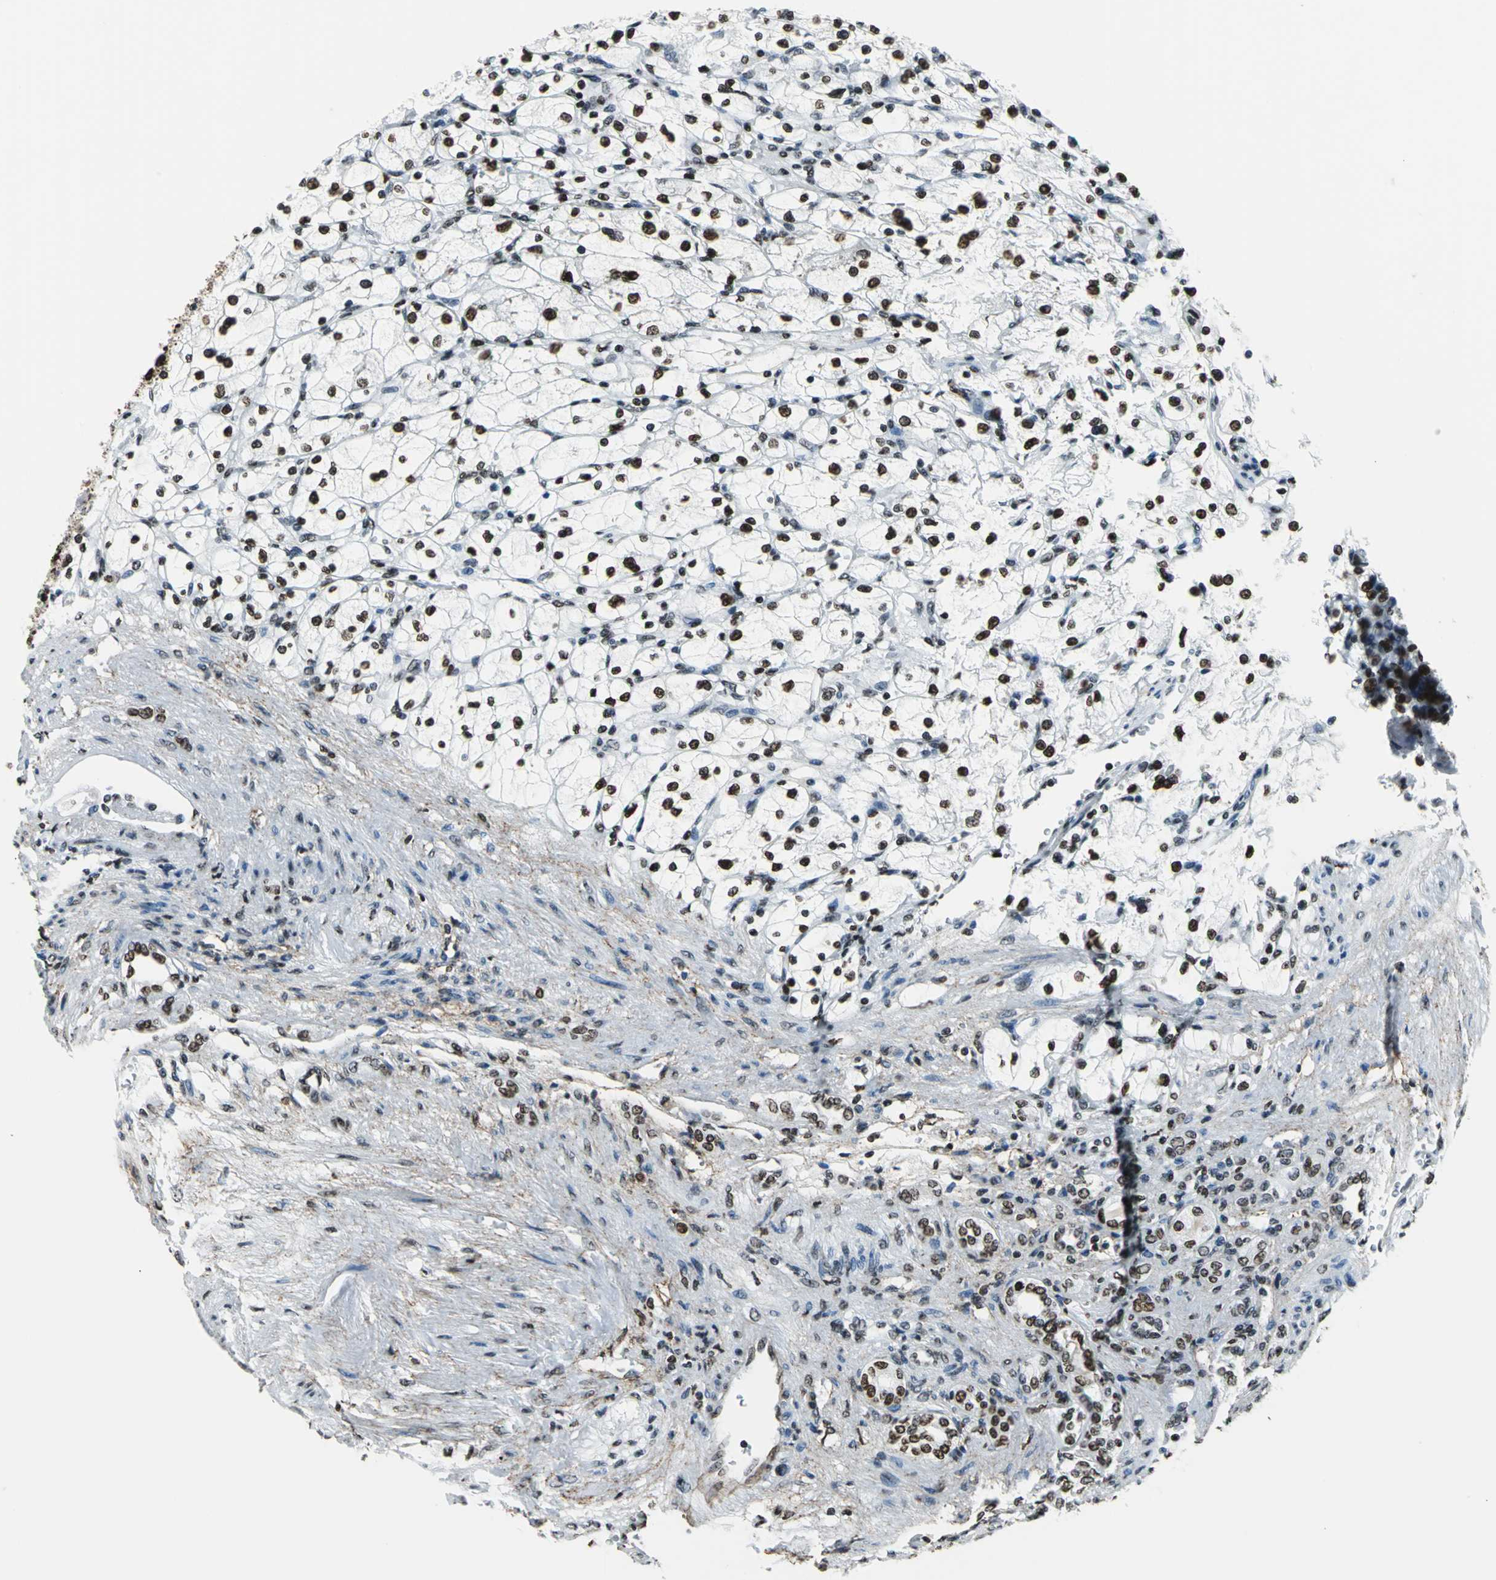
{"staining": {"intensity": "strong", "quantity": ">75%", "location": "nuclear"}, "tissue": "renal cancer", "cell_type": "Tumor cells", "image_type": "cancer", "snomed": [{"axis": "morphology", "description": "Adenocarcinoma, NOS"}, {"axis": "topography", "description": "Kidney"}], "caption": "A brown stain highlights strong nuclear positivity of a protein in human adenocarcinoma (renal) tumor cells.", "gene": "APEX1", "patient": {"sex": "female", "age": 83}}